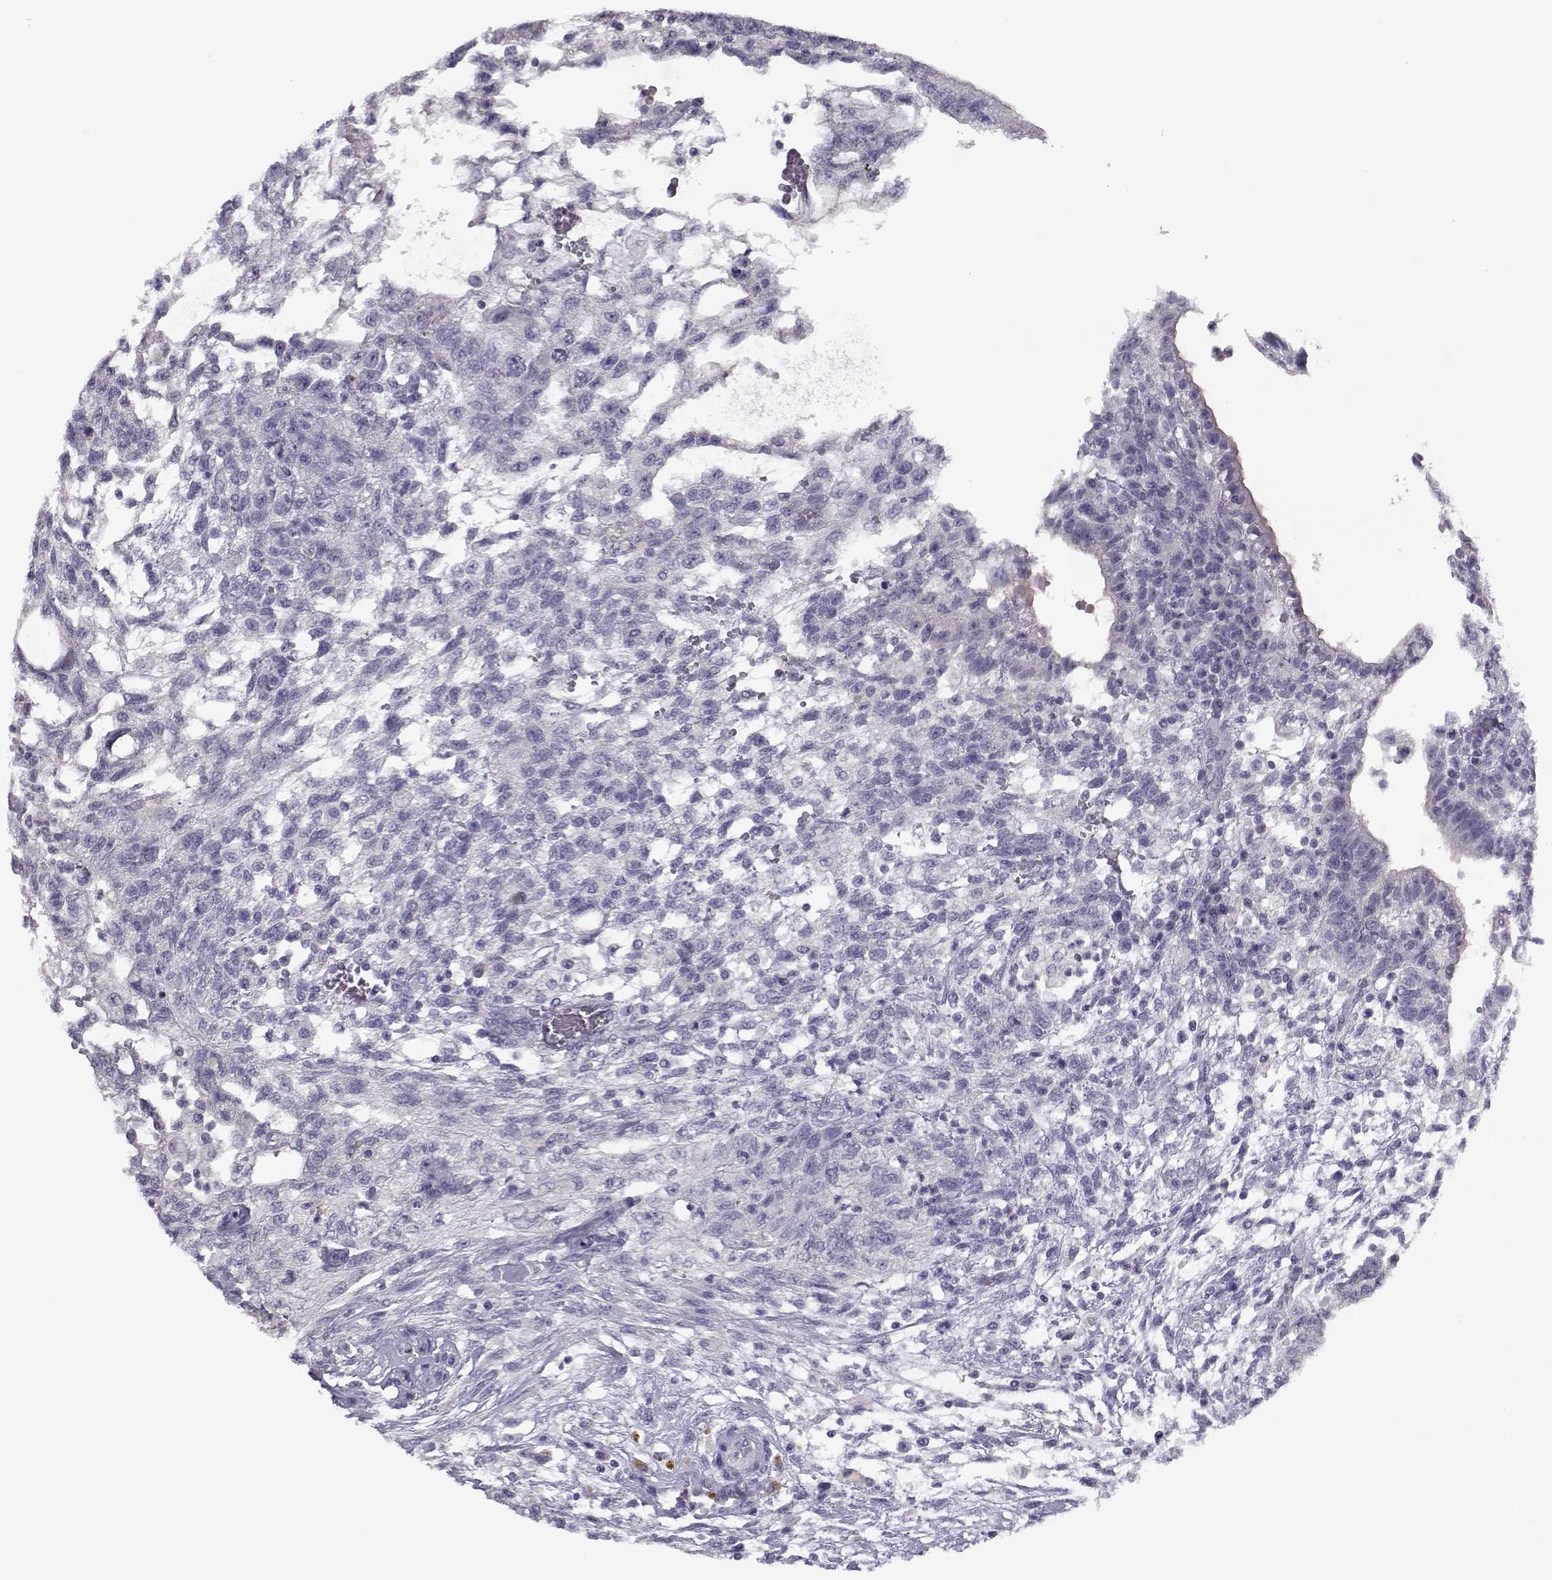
{"staining": {"intensity": "negative", "quantity": "none", "location": "none"}, "tissue": "testis cancer", "cell_type": "Tumor cells", "image_type": "cancer", "snomed": [{"axis": "morphology", "description": "Carcinoma, Embryonal, NOS"}, {"axis": "topography", "description": "Testis"}], "caption": "Protein analysis of embryonal carcinoma (testis) demonstrates no significant staining in tumor cells.", "gene": "CFAP77", "patient": {"sex": "male", "age": 32}}